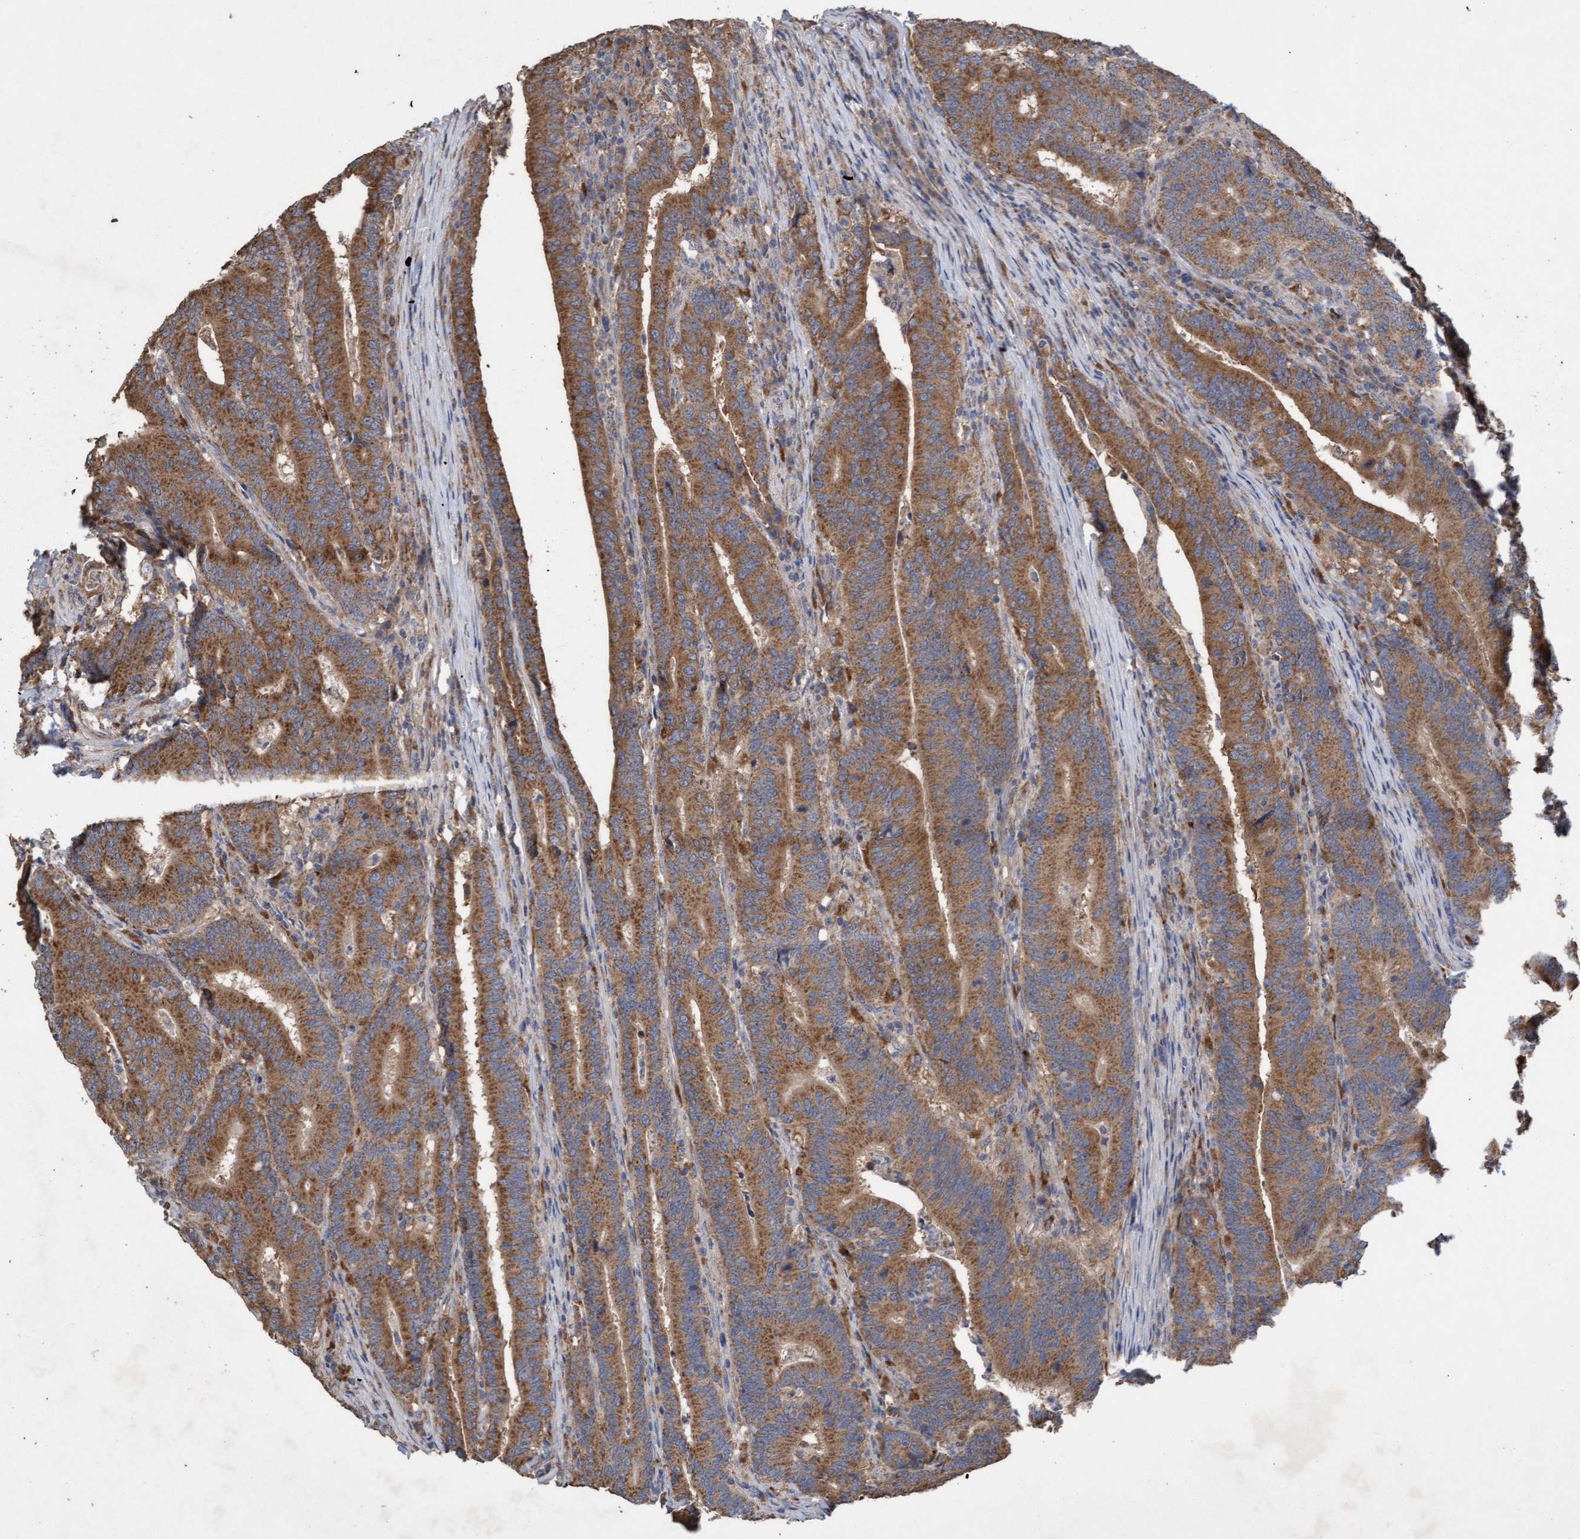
{"staining": {"intensity": "moderate", "quantity": ">75%", "location": "cytoplasmic/membranous"}, "tissue": "colorectal cancer", "cell_type": "Tumor cells", "image_type": "cancer", "snomed": [{"axis": "morphology", "description": "Adenocarcinoma, NOS"}, {"axis": "topography", "description": "Colon"}], "caption": "Moderate cytoplasmic/membranous expression for a protein is seen in about >75% of tumor cells of colorectal cancer (adenocarcinoma) using IHC.", "gene": "ATPAF2", "patient": {"sex": "female", "age": 66}}